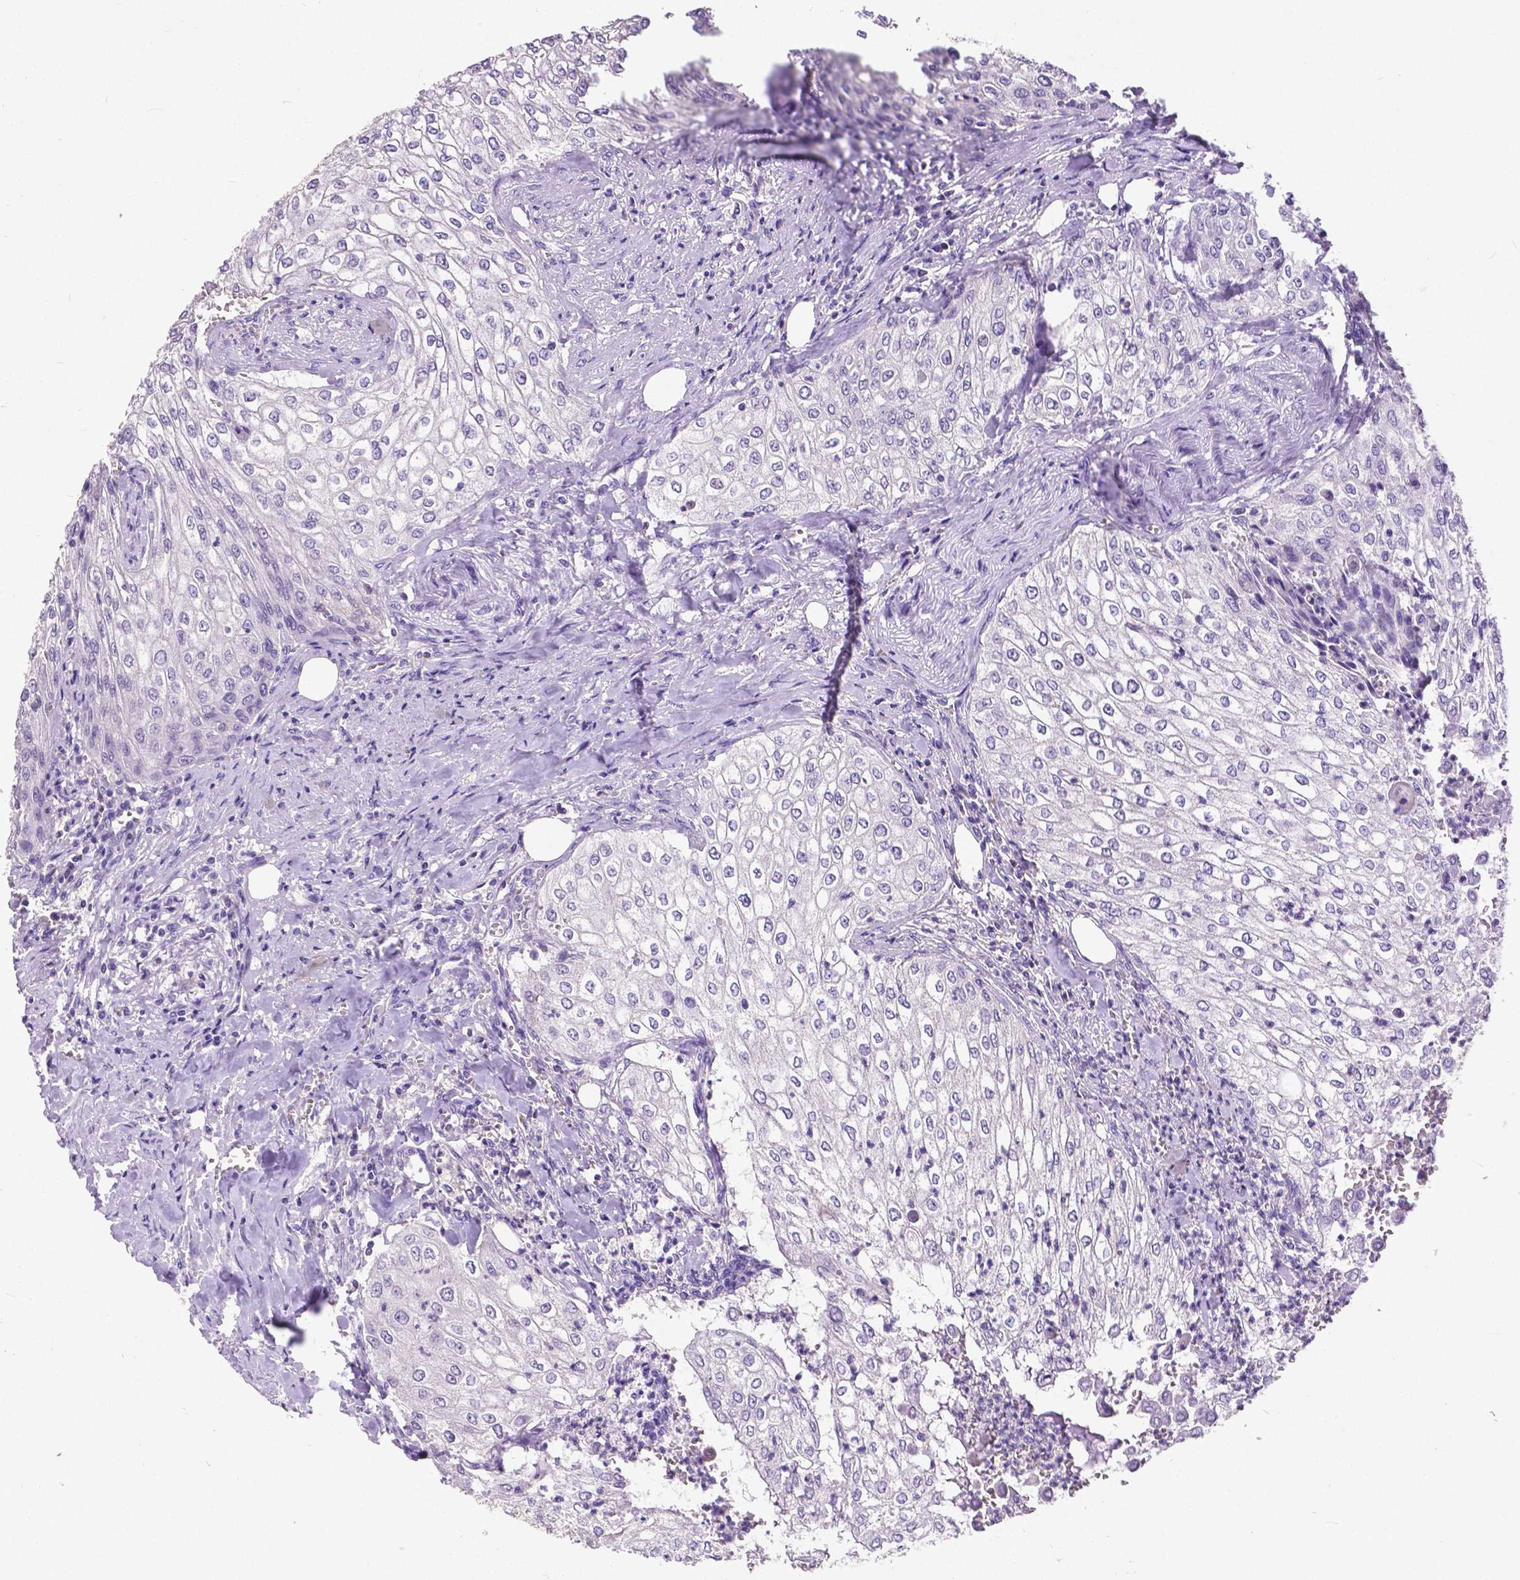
{"staining": {"intensity": "negative", "quantity": "none", "location": "none"}, "tissue": "urothelial cancer", "cell_type": "Tumor cells", "image_type": "cancer", "snomed": [{"axis": "morphology", "description": "Urothelial carcinoma, High grade"}, {"axis": "topography", "description": "Urinary bladder"}], "caption": "A high-resolution micrograph shows immunohistochemistry staining of urothelial cancer, which exhibits no significant staining in tumor cells. Nuclei are stained in blue.", "gene": "CD4", "patient": {"sex": "male", "age": 62}}